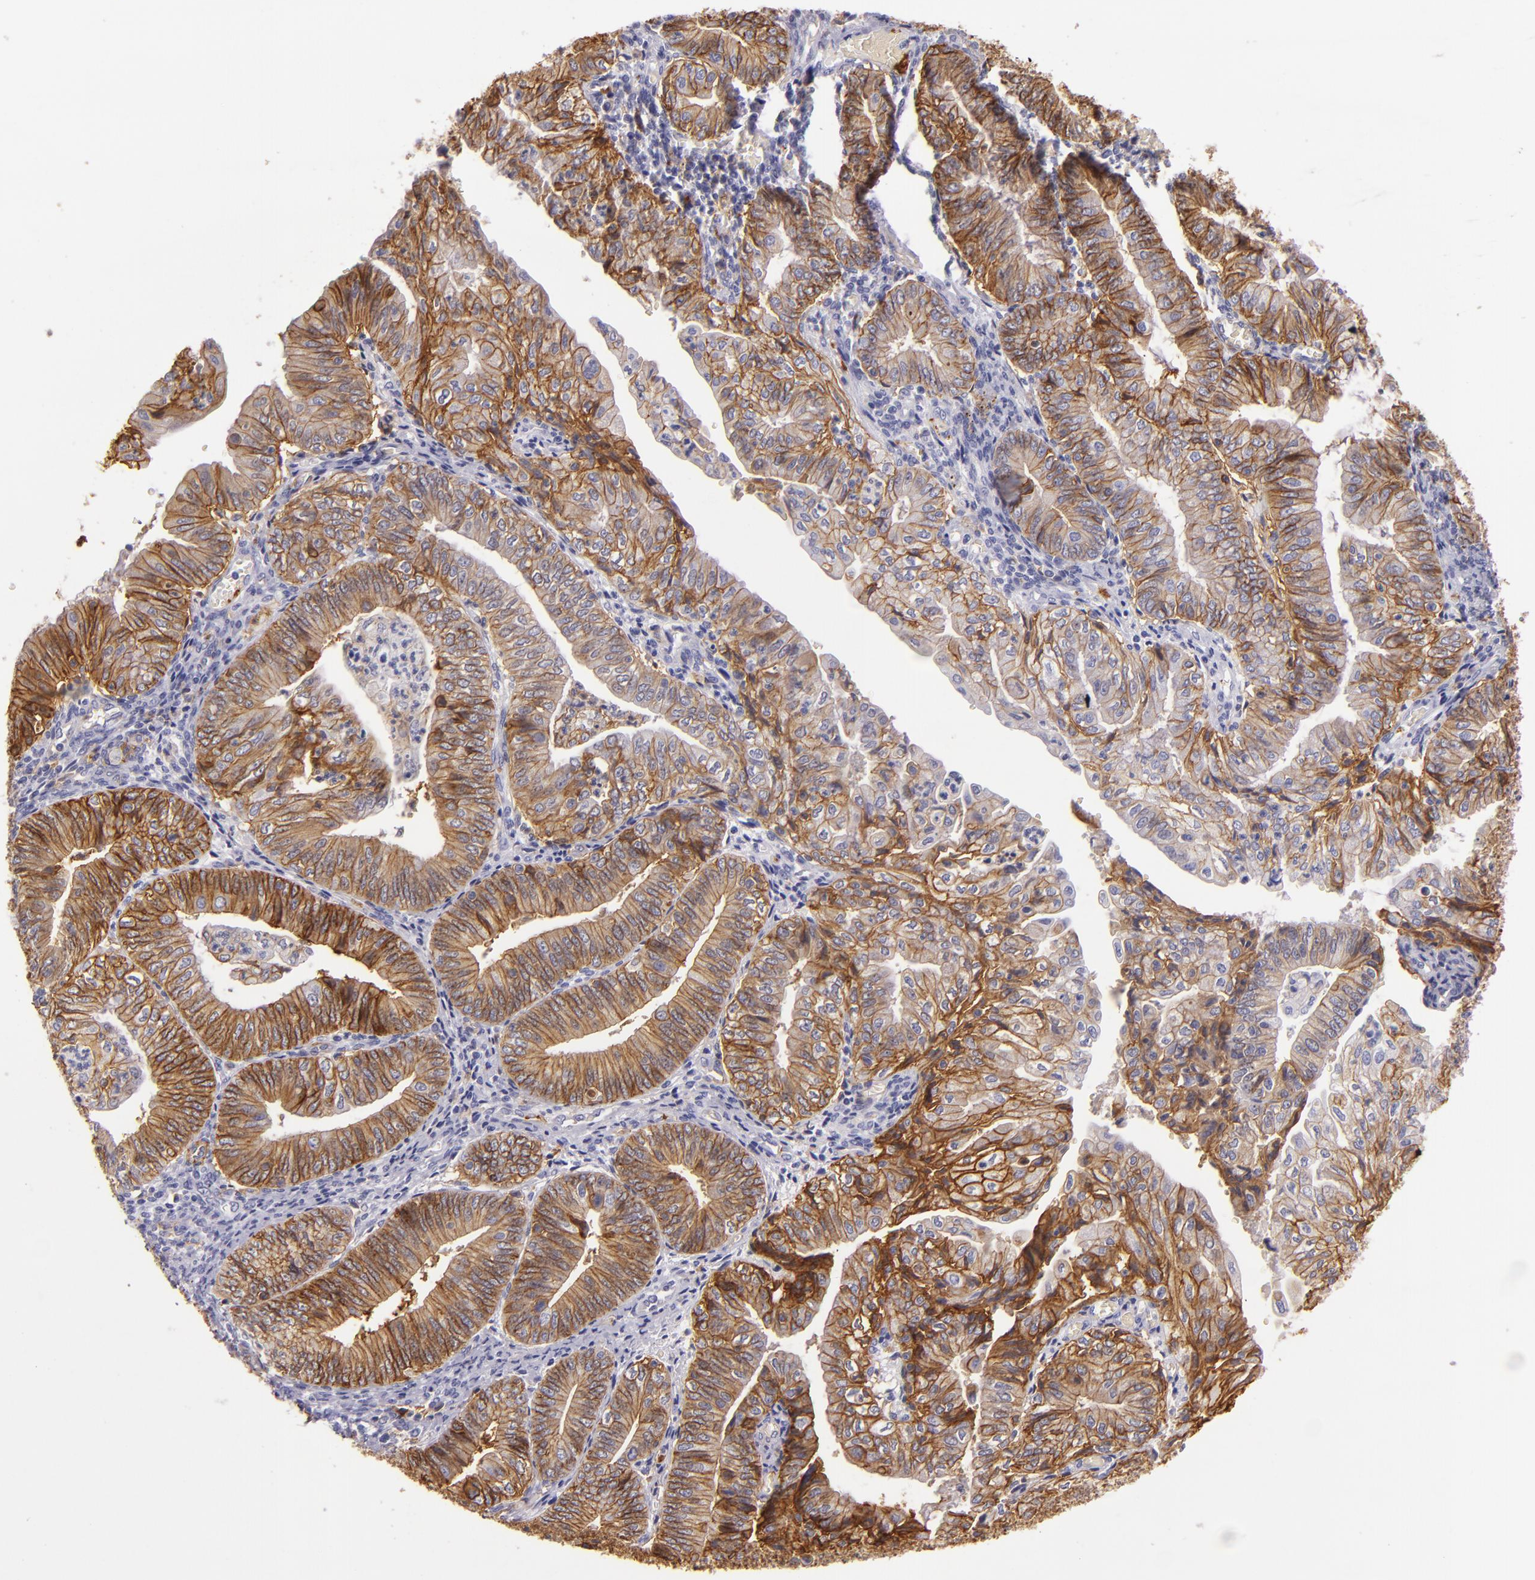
{"staining": {"intensity": "strong", "quantity": ">75%", "location": "cytoplasmic/membranous"}, "tissue": "endometrial cancer", "cell_type": "Tumor cells", "image_type": "cancer", "snomed": [{"axis": "morphology", "description": "Adenocarcinoma, NOS"}, {"axis": "topography", "description": "Endometrium"}], "caption": "Protein staining demonstrates strong cytoplasmic/membranous positivity in approximately >75% of tumor cells in endometrial adenocarcinoma. Immunohistochemistry stains the protein of interest in brown and the nuclei are stained blue.", "gene": "CD9", "patient": {"sex": "female", "age": 55}}